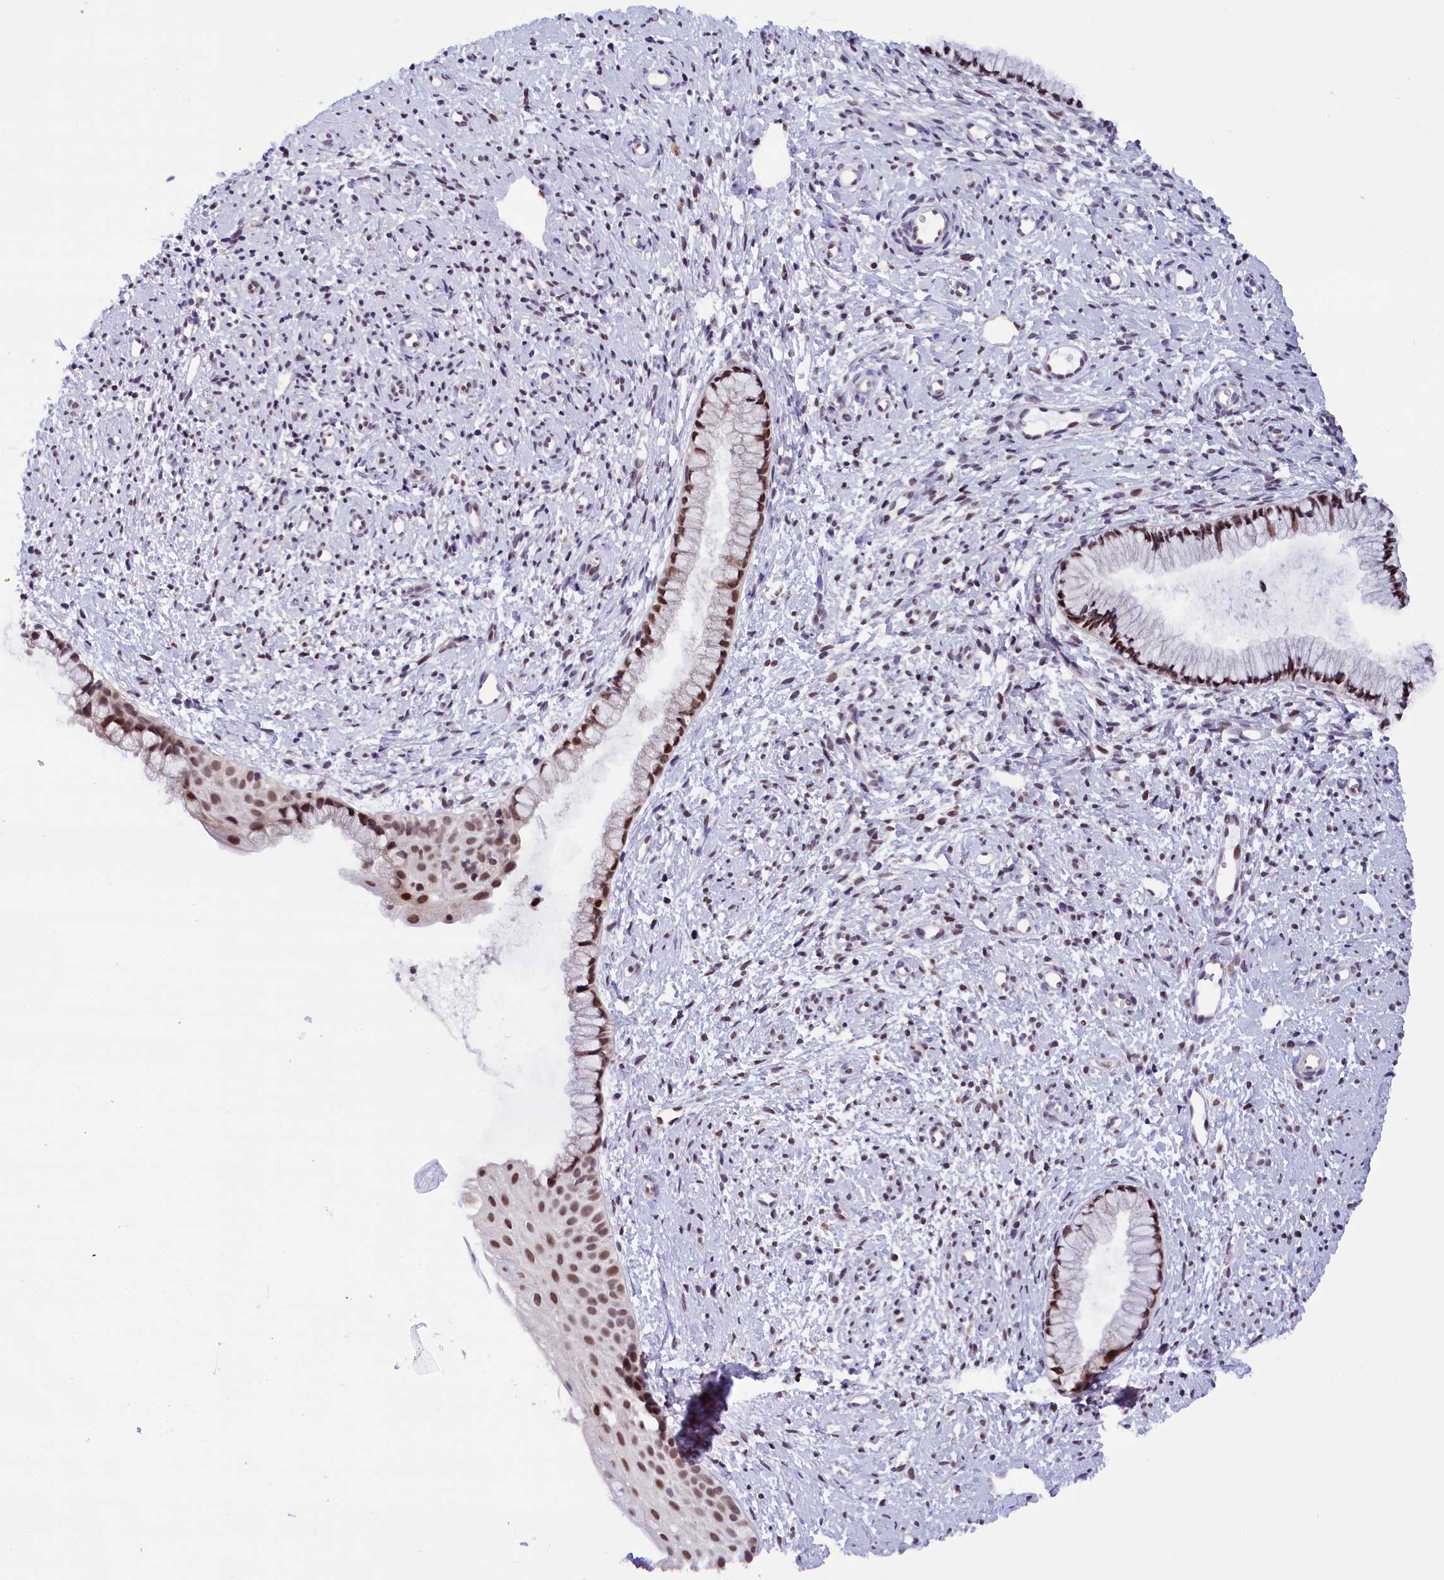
{"staining": {"intensity": "moderate", "quantity": ">75%", "location": "nuclear"}, "tissue": "cervix", "cell_type": "Glandular cells", "image_type": "normal", "snomed": [{"axis": "morphology", "description": "Normal tissue, NOS"}, {"axis": "topography", "description": "Cervix"}], "caption": "A high-resolution image shows immunohistochemistry (IHC) staining of unremarkable cervix, which shows moderate nuclear positivity in about >75% of glandular cells. The staining was performed using DAB, with brown indicating positive protein expression. Nuclei are stained blue with hematoxylin.", "gene": "CDYL2", "patient": {"sex": "female", "age": 57}}